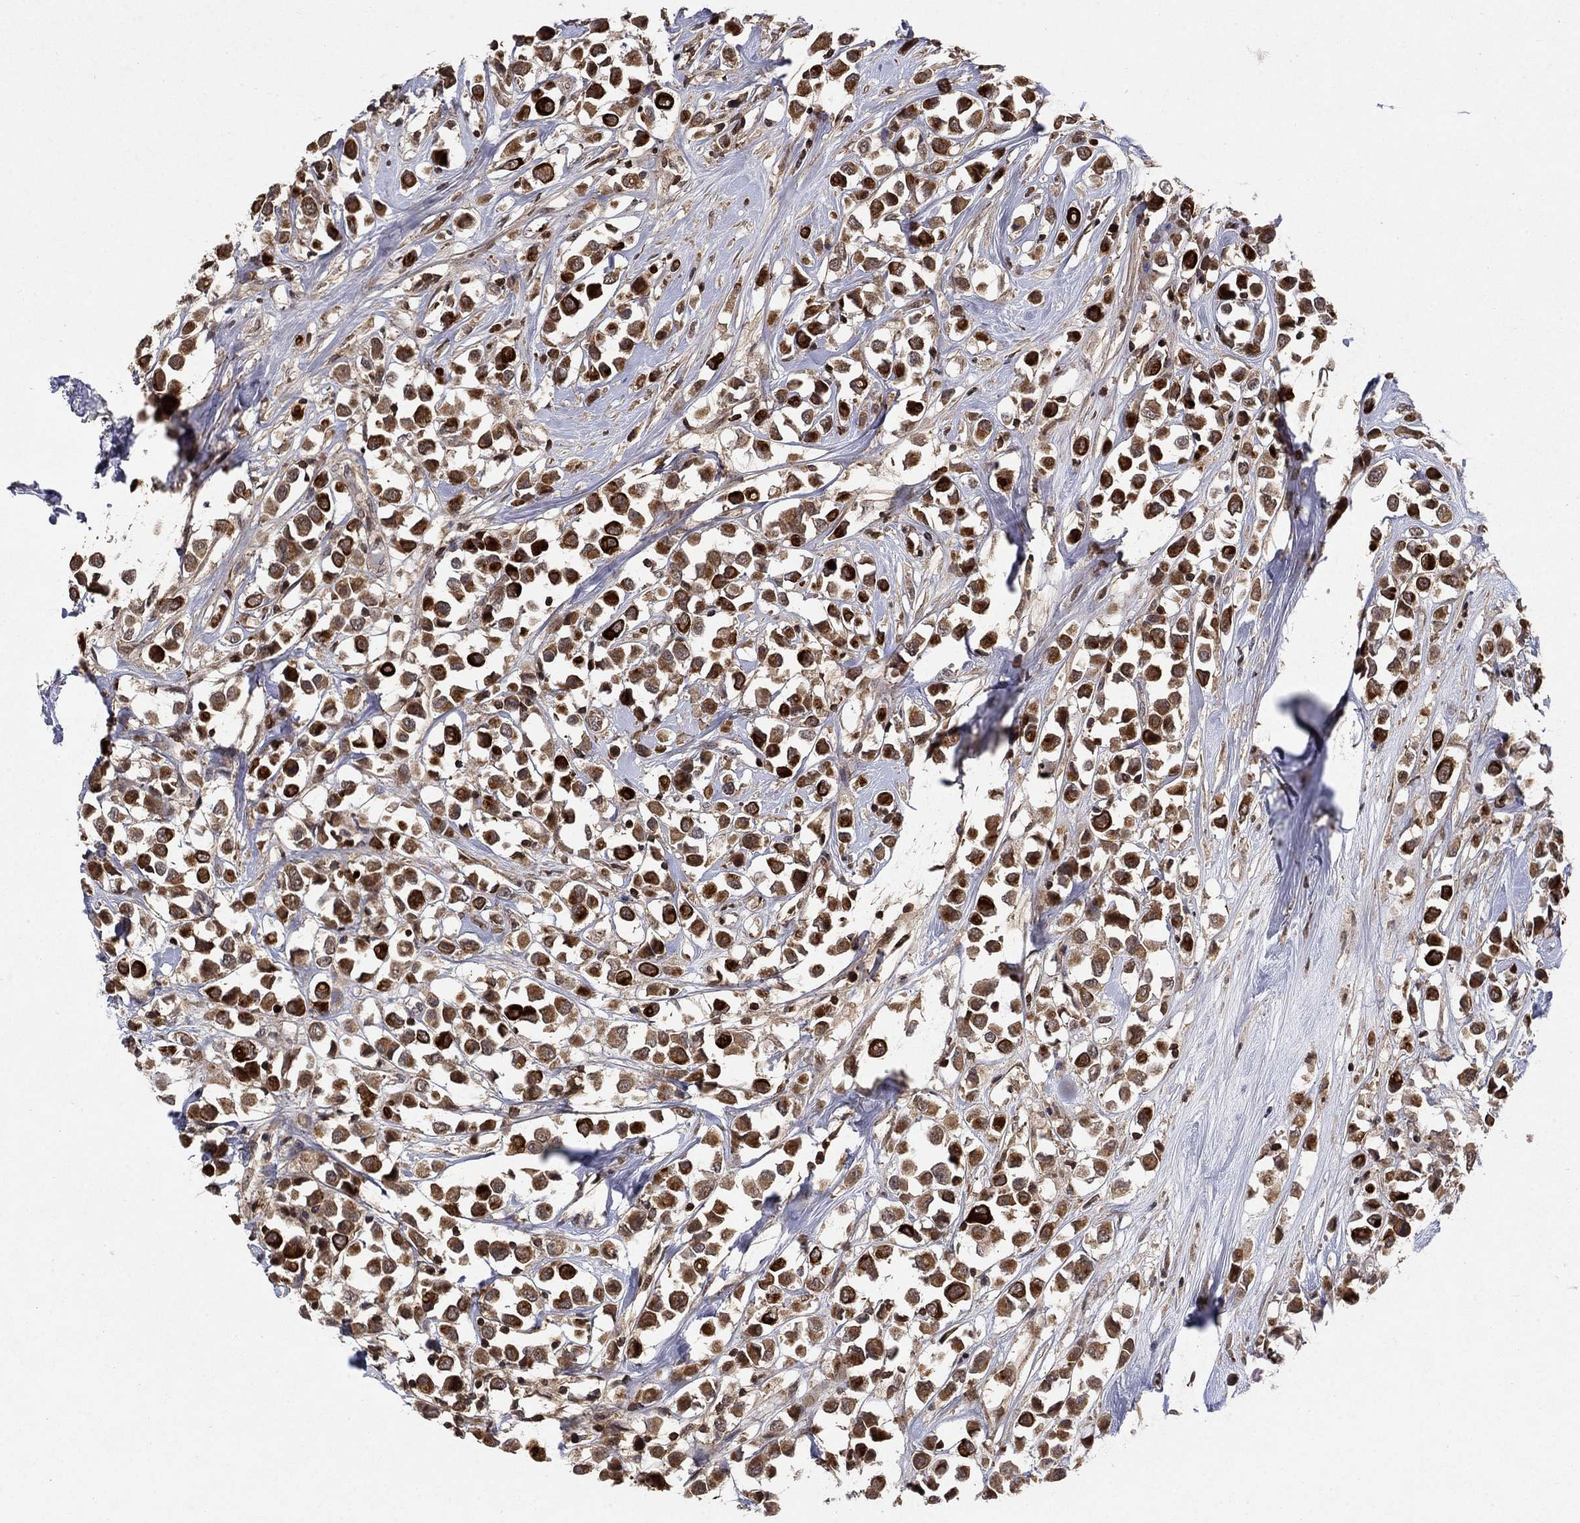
{"staining": {"intensity": "strong", "quantity": "25%-75%", "location": "cytoplasmic/membranous"}, "tissue": "breast cancer", "cell_type": "Tumor cells", "image_type": "cancer", "snomed": [{"axis": "morphology", "description": "Duct carcinoma"}, {"axis": "topography", "description": "Breast"}], "caption": "Immunohistochemical staining of intraductal carcinoma (breast) demonstrates high levels of strong cytoplasmic/membranous protein staining in approximately 25%-75% of tumor cells.", "gene": "CCDC66", "patient": {"sex": "female", "age": 61}}